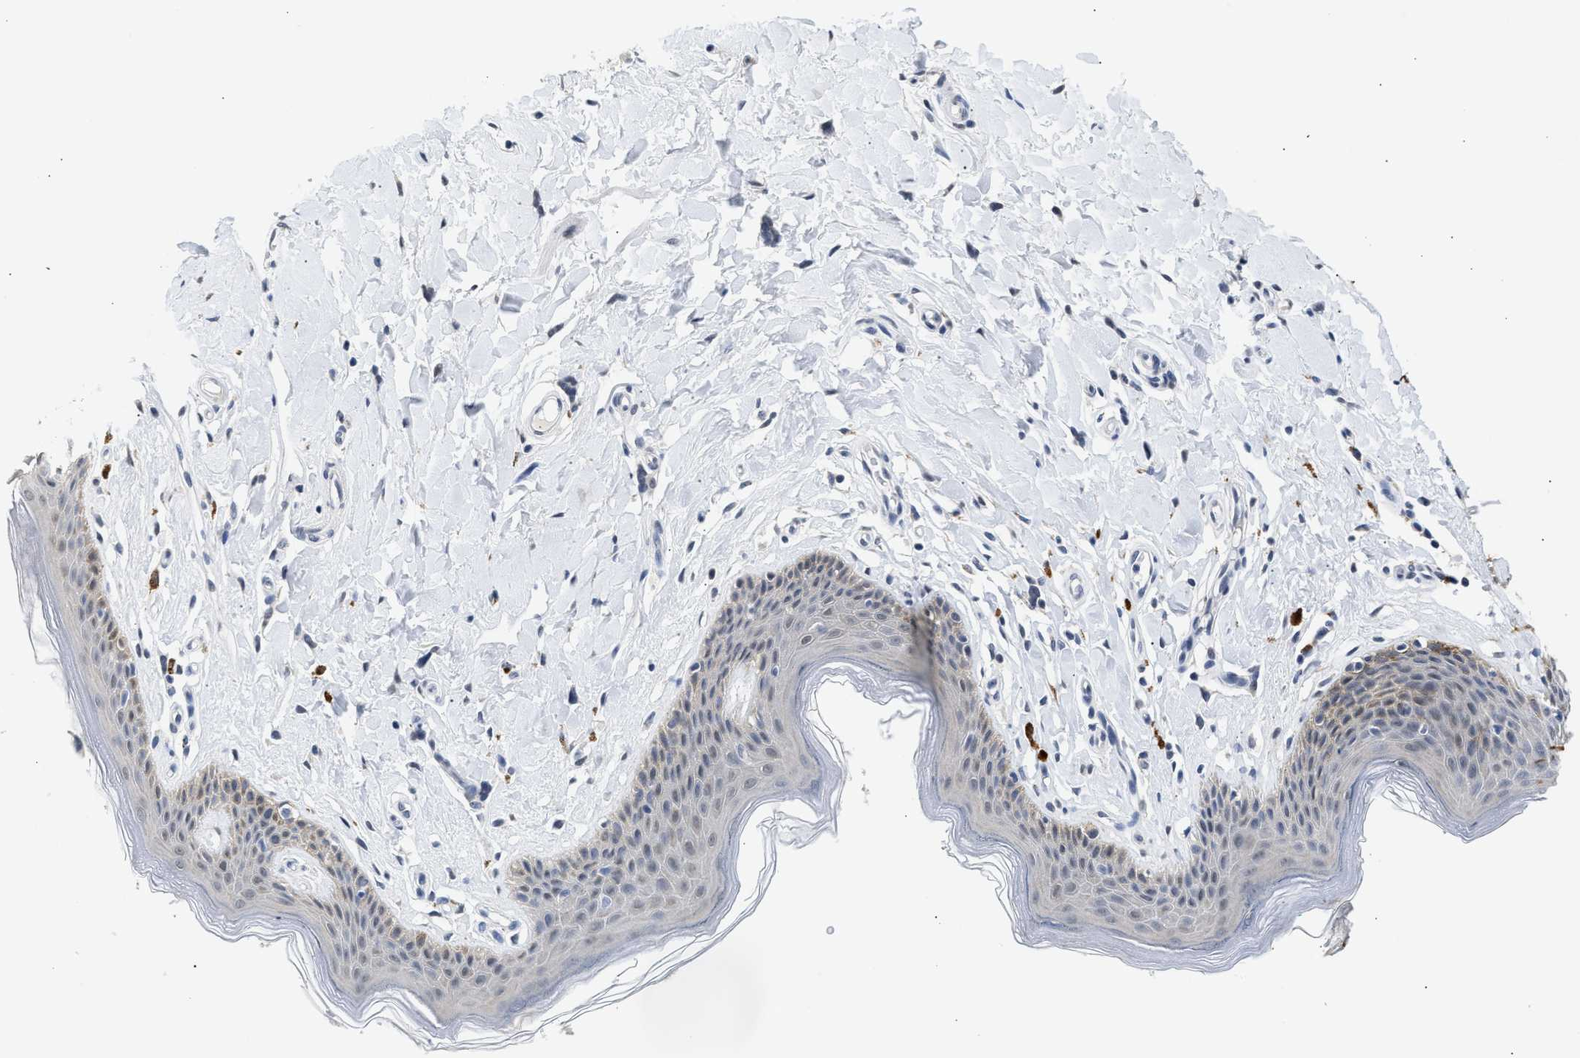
{"staining": {"intensity": "weak", "quantity": "<25%", "location": "cytoplasmic/membranous,nuclear"}, "tissue": "skin", "cell_type": "Epidermal cells", "image_type": "normal", "snomed": [{"axis": "morphology", "description": "Normal tissue, NOS"}, {"axis": "topography", "description": "Vulva"}], "caption": "Immunohistochemistry (IHC) micrograph of normal skin: skin stained with DAB exhibits no significant protein staining in epidermal cells. The staining is performed using DAB brown chromogen with nuclei counter-stained in using hematoxylin.", "gene": "PPM1L", "patient": {"sex": "female", "age": 66}}